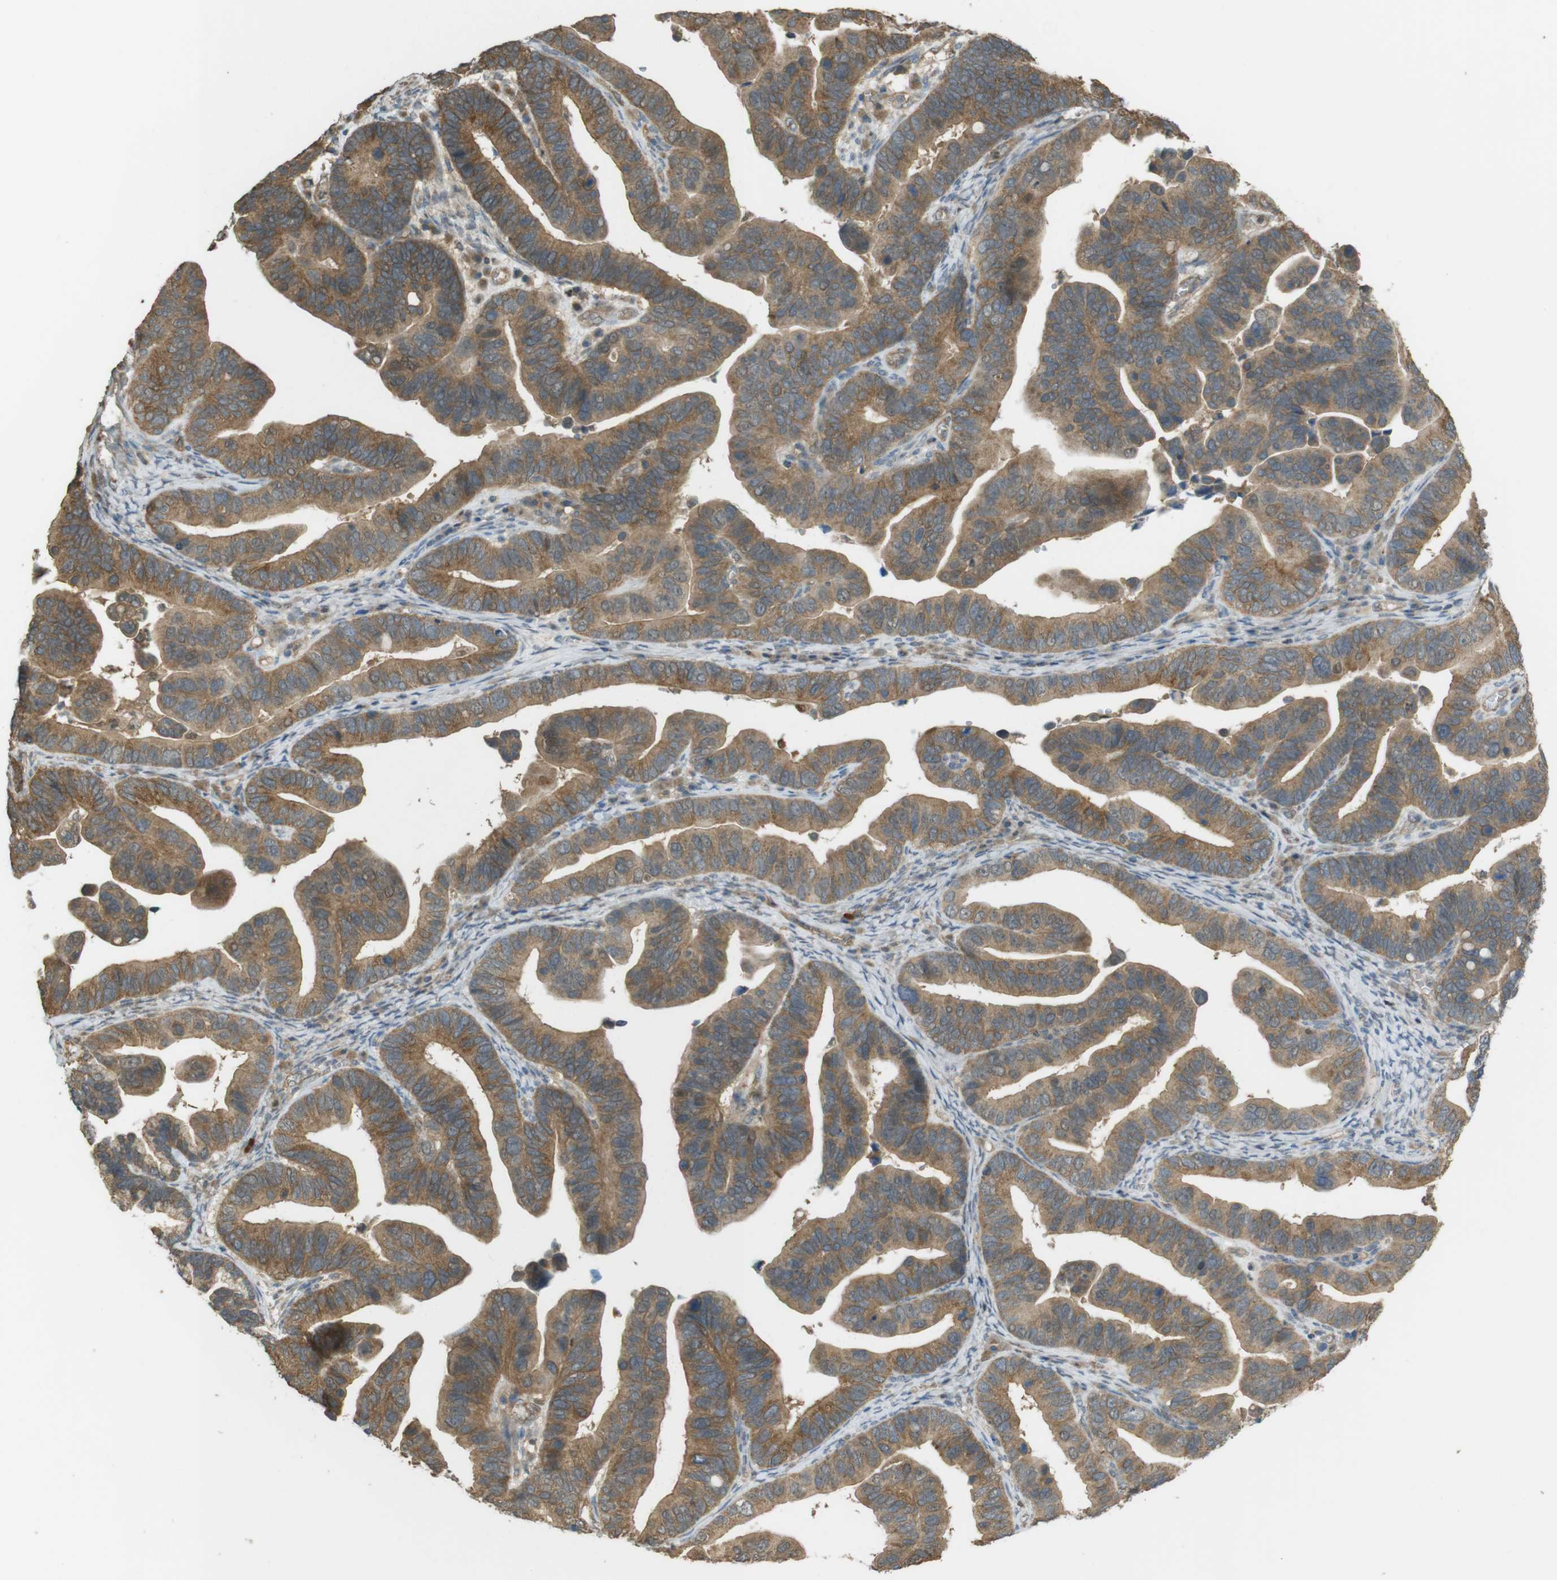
{"staining": {"intensity": "moderate", "quantity": ">75%", "location": "cytoplasmic/membranous"}, "tissue": "ovarian cancer", "cell_type": "Tumor cells", "image_type": "cancer", "snomed": [{"axis": "morphology", "description": "Cystadenocarcinoma, serous, NOS"}, {"axis": "topography", "description": "Ovary"}], "caption": "IHC micrograph of neoplastic tissue: ovarian serous cystadenocarcinoma stained using immunohistochemistry displays medium levels of moderate protein expression localized specifically in the cytoplasmic/membranous of tumor cells, appearing as a cytoplasmic/membranous brown color.", "gene": "ZDHHC20", "patient": {"sex": "female", "age": 56}}